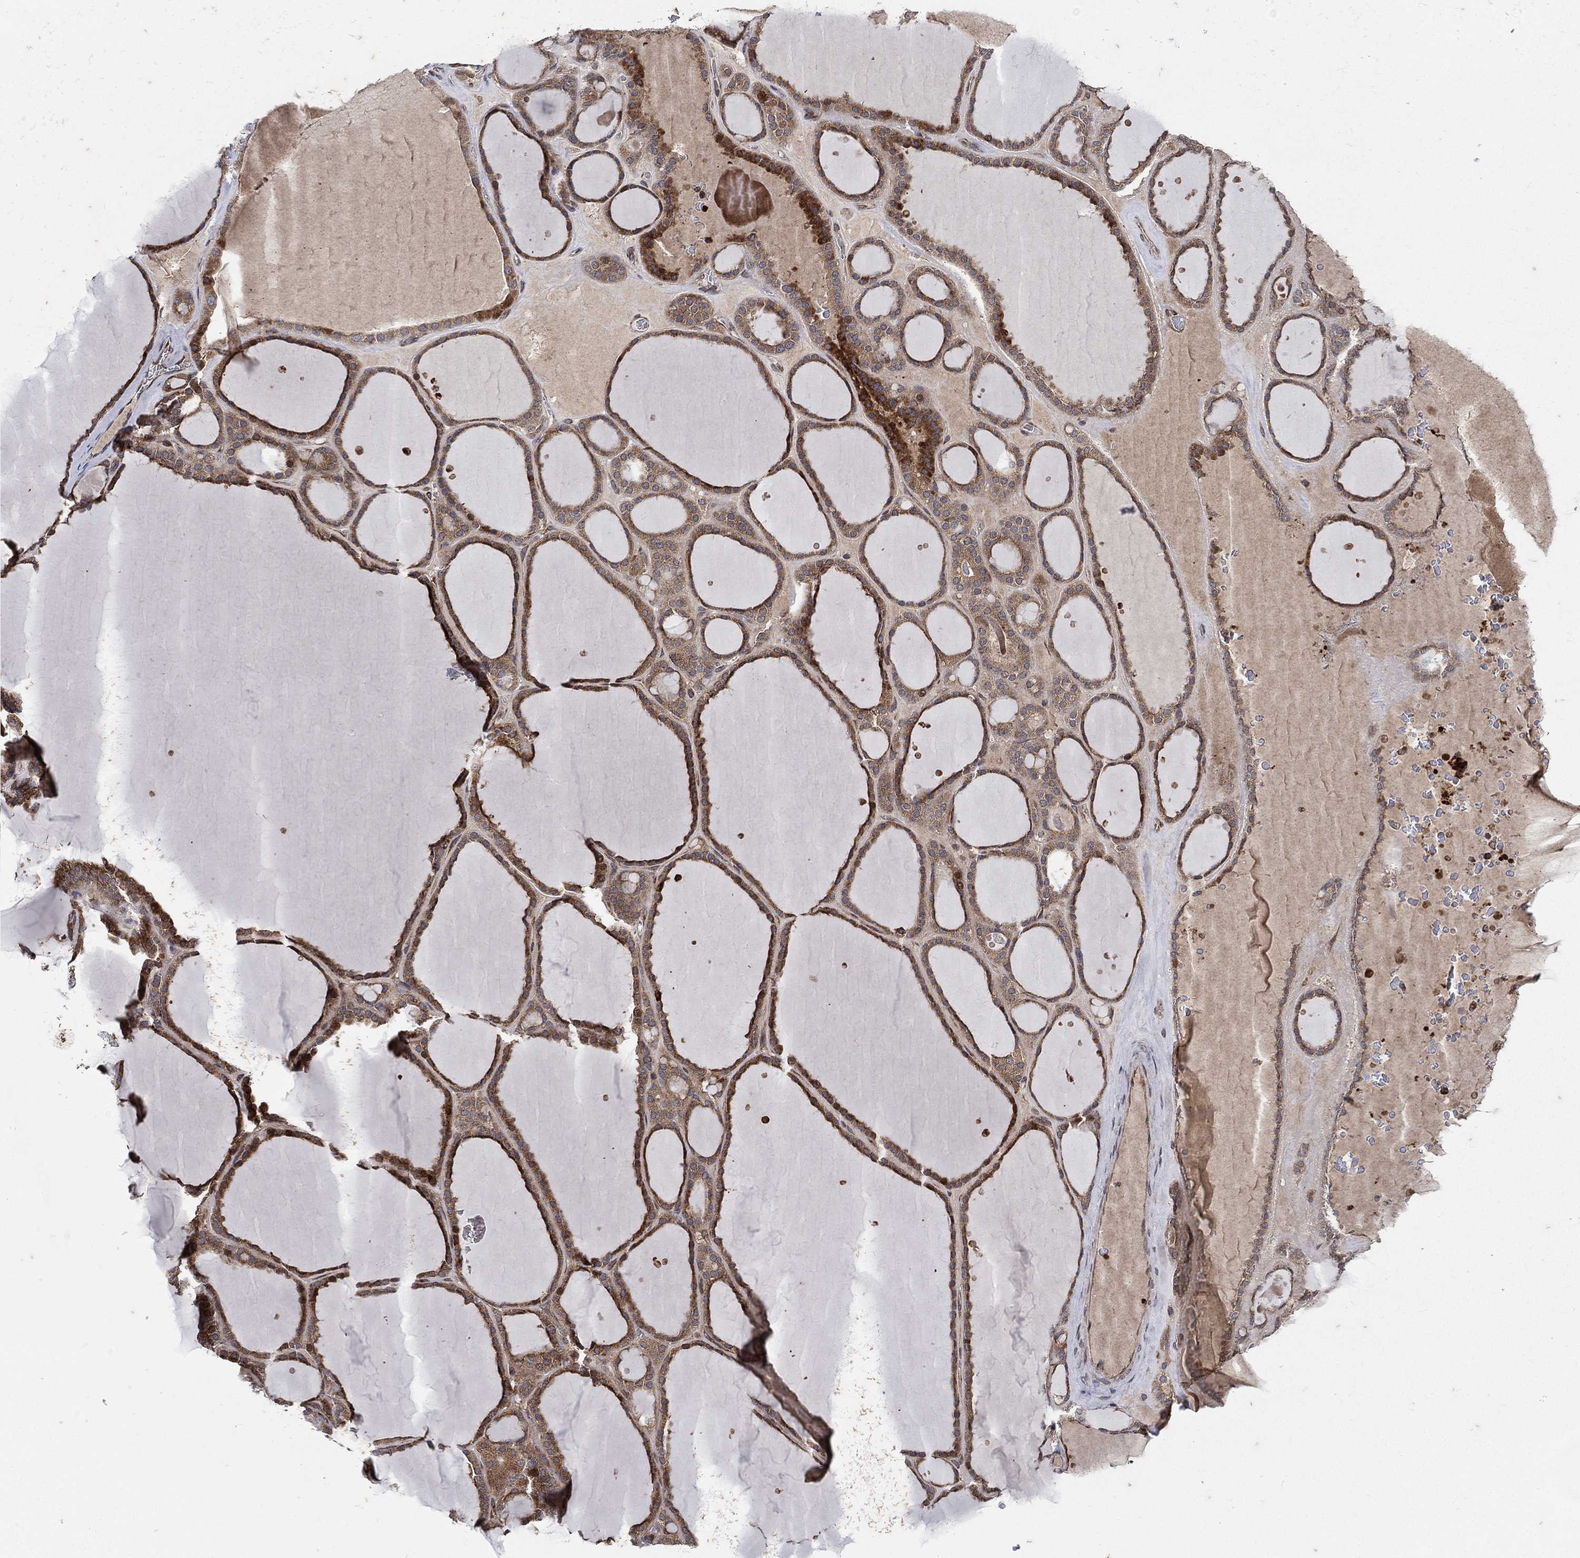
{"staining": {"intensity": "strong", "quantity": "25%-75%", "location": "cytoplasmic/membranous"}, "tissue": "thyroid gland", "cell_type": "Glandular cells", "image_type": "normal", "snomed": [{"axis": "morphology", "description": "Normal tissue, NOS"}, {"axis": "topography", "description": "Thyroid gland"}], "caption": "Benign thyroid gland displays strong cytoplasmic/membranous positivity in about 25%-75% of glandular cells The staining was performed using DAB to visualize the protein expression in brown, while the nuclei were stained in blue with hematoxylin (Magnification: 20x)..", "gene": "RAB11FIP4", "patient": {"sex": "male", "age": 63}}